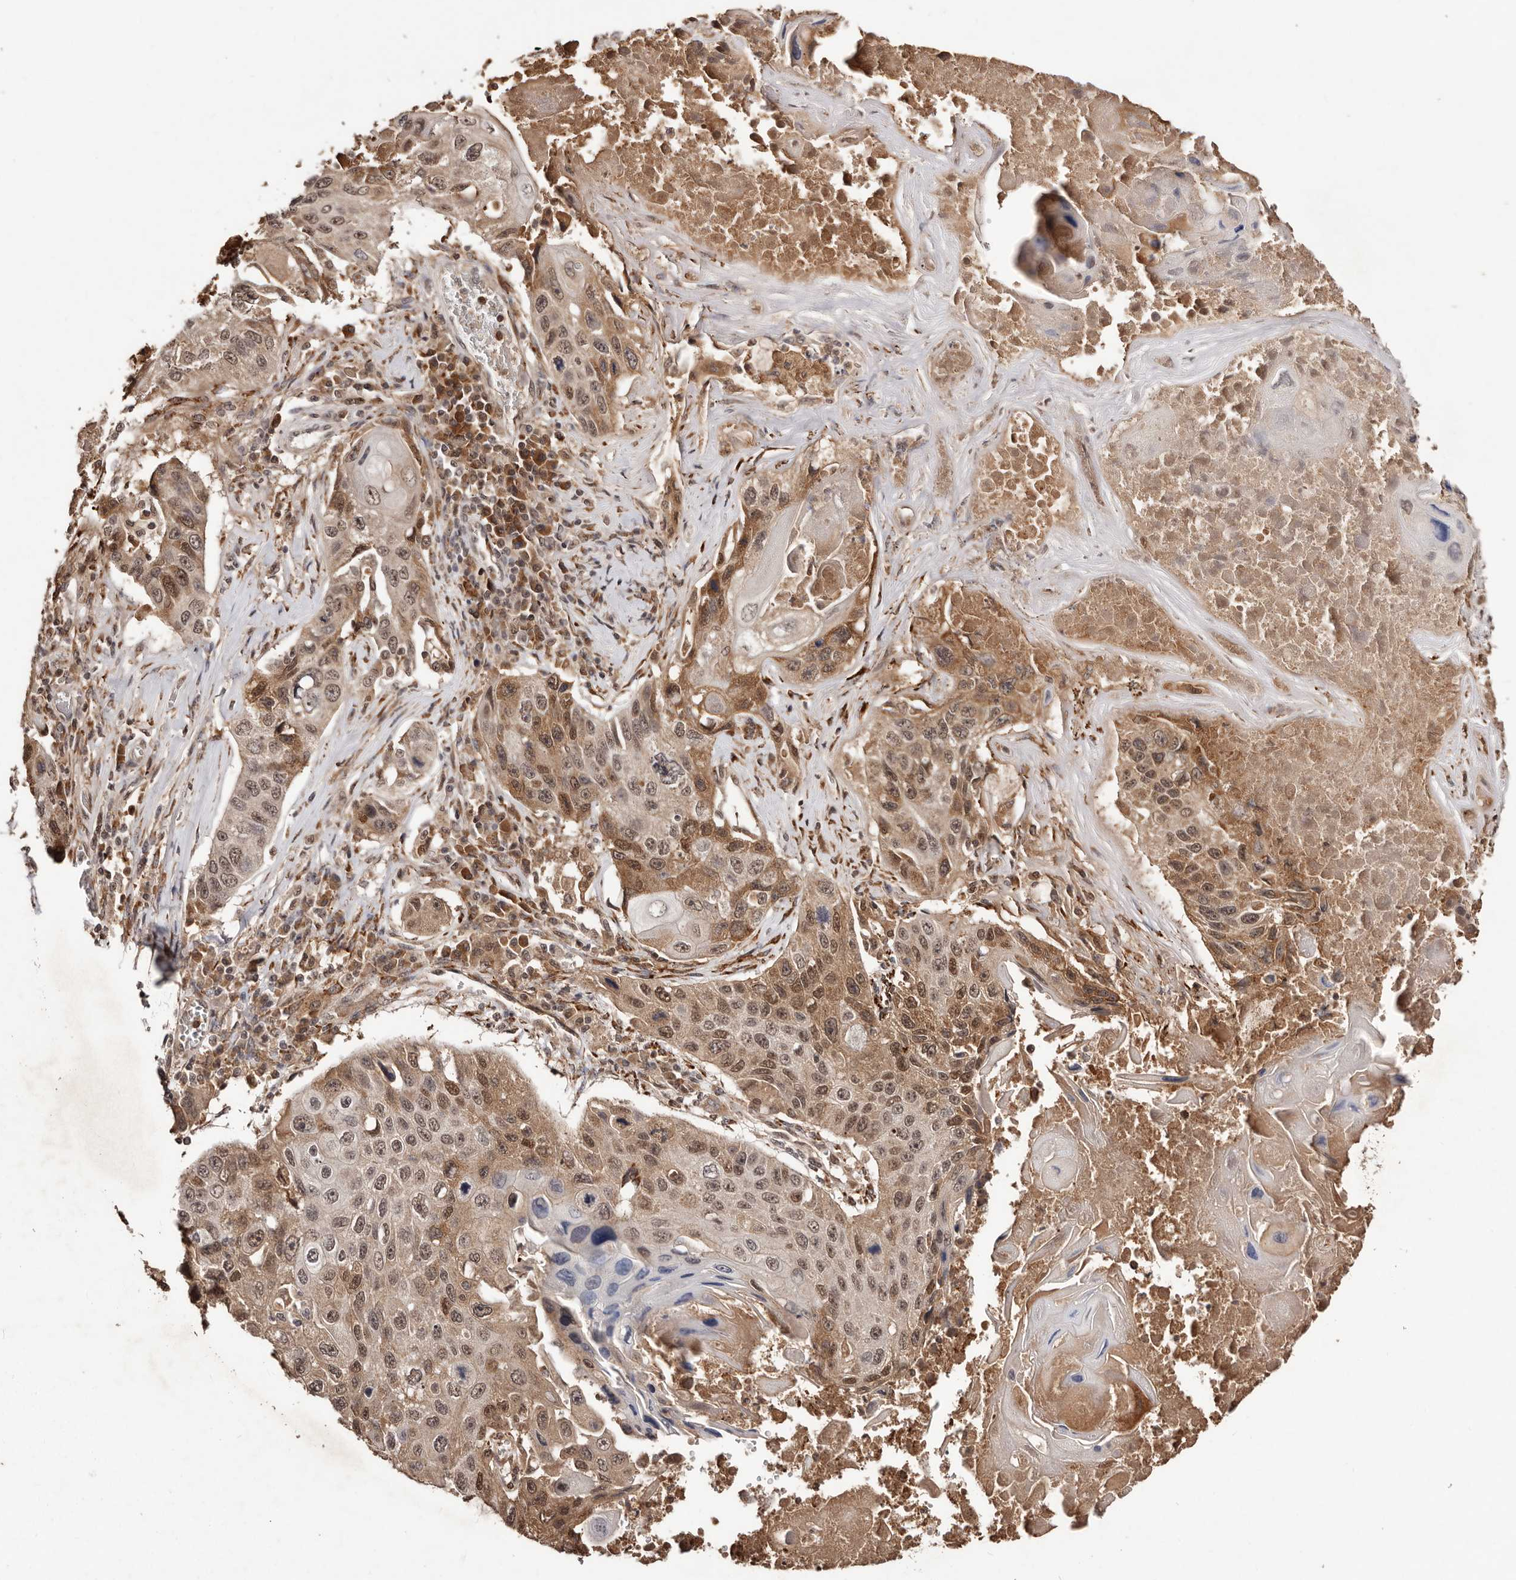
{"staining": {"intensity": "moderate", "quantity": ">75%", "location": "cytoplasmic/membranous,nuclear"}, "tissue": "lung cancer", "cell_type": "Tumor cells", "image_type": "cancer", "snomed": [{"axis": "morphology", "description": "Squamous cell carcinoma, NOS"}, {"axis": "topography", "description": "Lung"}], "caption": "Moderate cytoplasmic/membranous and nuclear positivity is appreciated in about >75% of tumor cells in lung squamous cell carcinoma. The staining was performed using DAB (3,3'-diaminobenzidine), with brown indicating positive protein expression. Nuclei are stained blue with hematoxylin.", "gene": "BICRAL", "patient": {"sex": "male", "age": 61}}